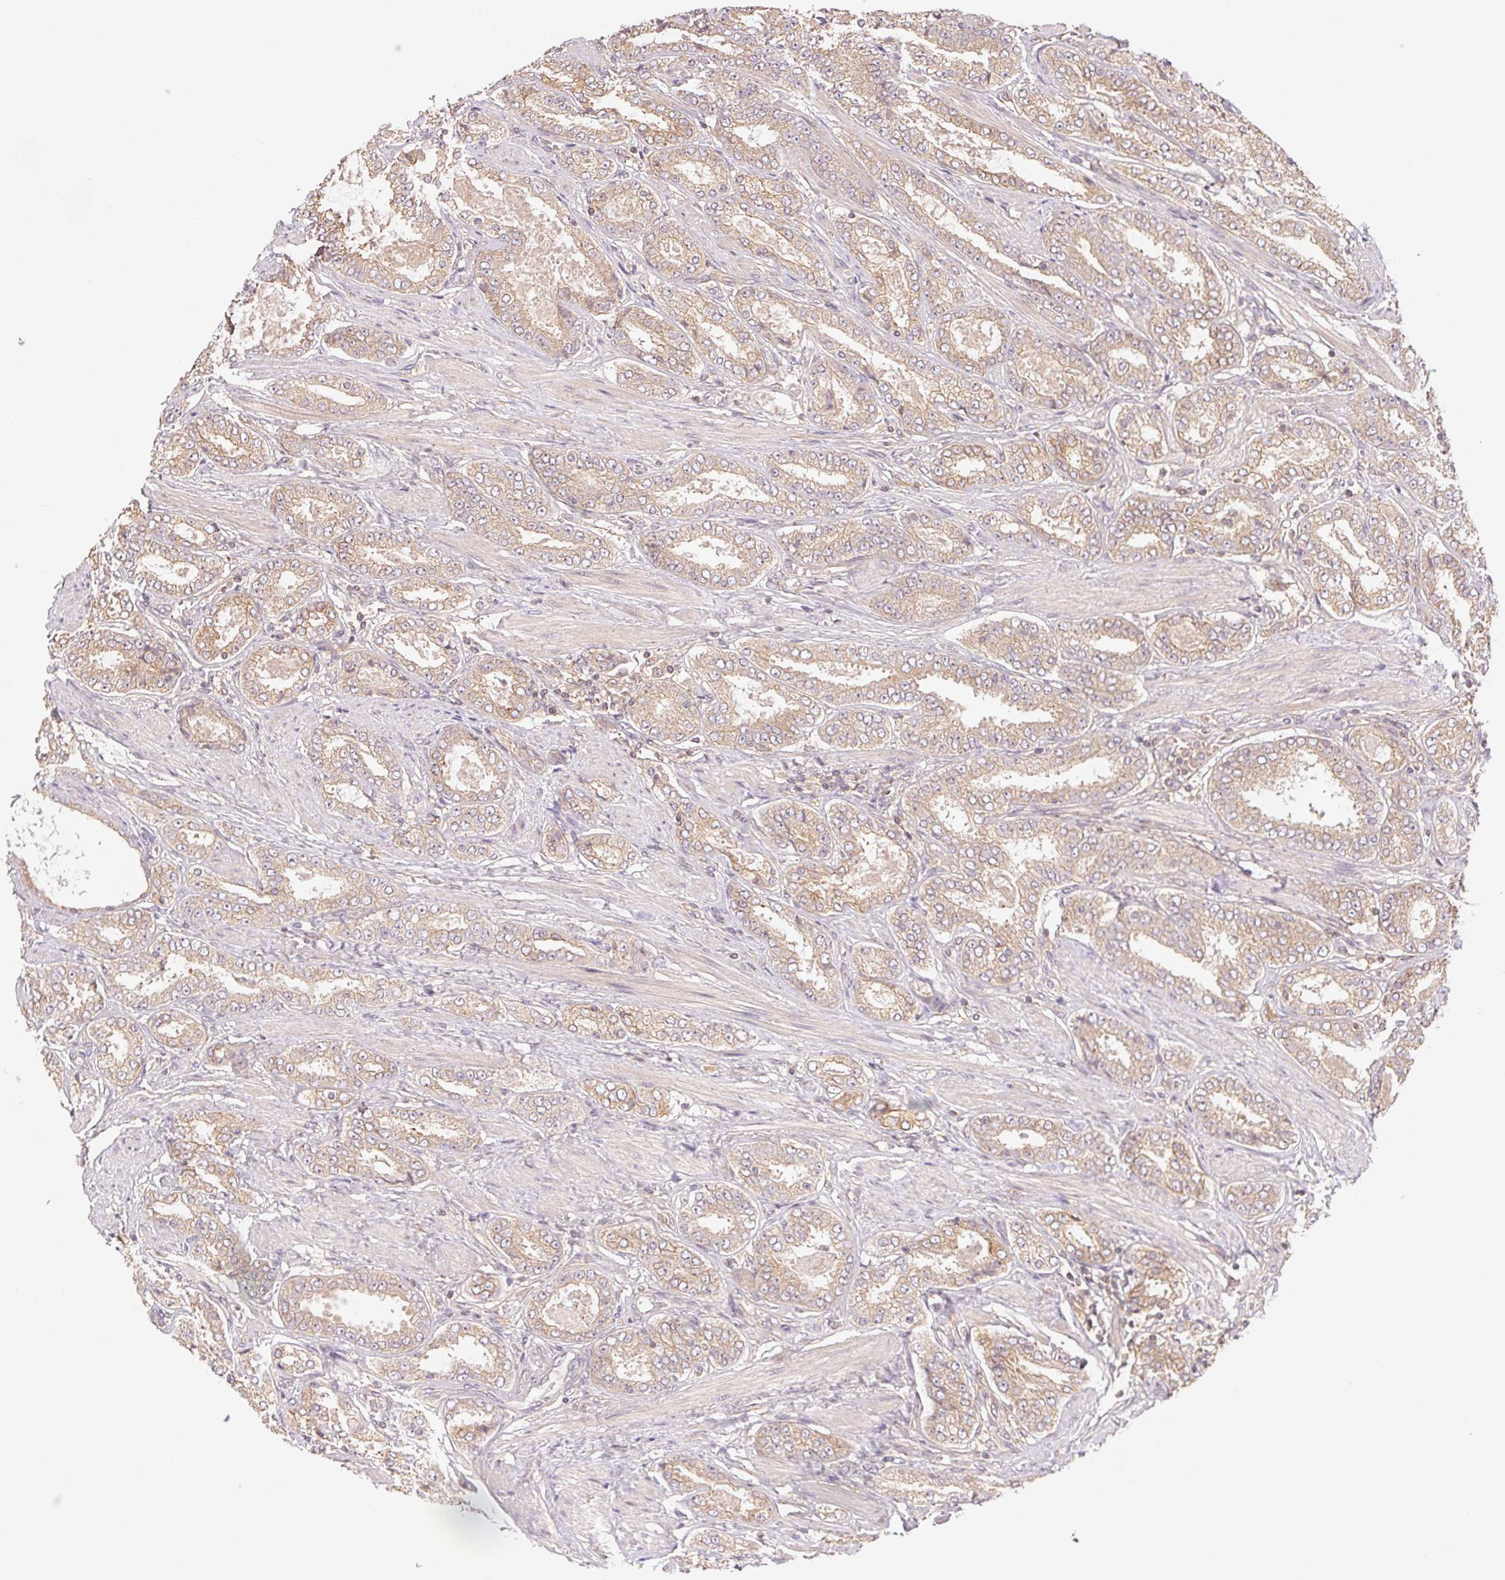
{"staining": {"intensity": "weak", "quantity": ">75%", "location": "cytoplasmic/membranous"}, "tissue": "prostate cancer", "cell_type": "Tumor cells", "image_type": "cancer", "snomed": [{"axis": "morphology", "description": "Adenocarcinoma, High grade"}, {"axis": "topography", "description": "Prostate"}], "caption": "Immunohistochemistry (IHC) histopathology image of neoplastic tissue: human adenocarcinoma (high-grade) (prostate) stained using immunohistochemistry (IHC) reveals low levels of weak protein expression localized specifically in the cytoplasmic/membranous of tumor cells, appearing as a cytoplasmic/membranous brown color.", "gene": "MAPKAPK2", "patient": {"sex": "male", "age": 63}}